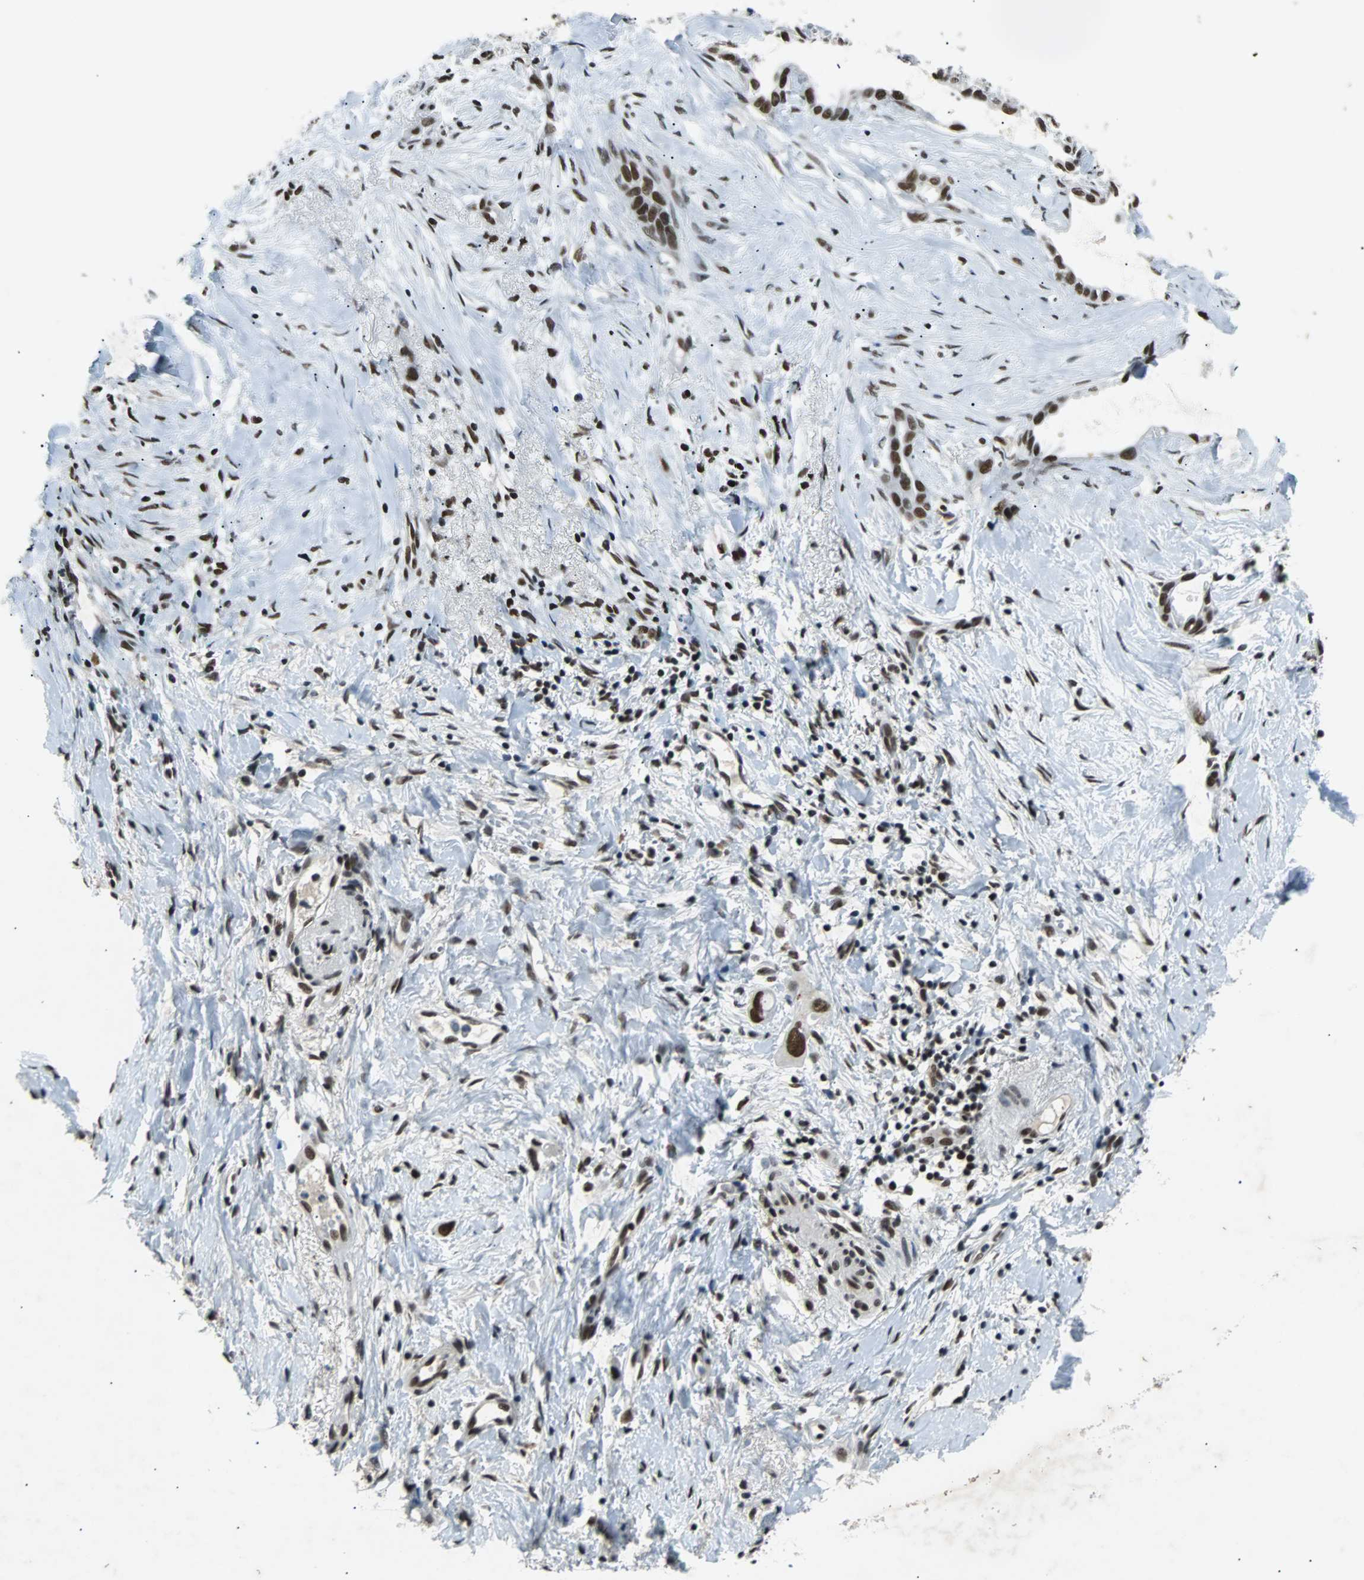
{"staining": {"intensity": "strong", "quantity": ">75%", "location": "nuclear"}, "tissue": "liver cancer", "cell_type": "Tumor cells", "image_type": "cancer", "snomed": [{"axis": "morphology", "description": "Cholangiocarcinoma"}, {"axis": "topography", "description": "Liver"}], "caption": "About >75% of tumor cells in liver cancer display strong nuclear protein staining as visualized by brown immunohistochemical staining.", "gene": "GATAD2A", "patient": {"sex": "female", "age": 65}}